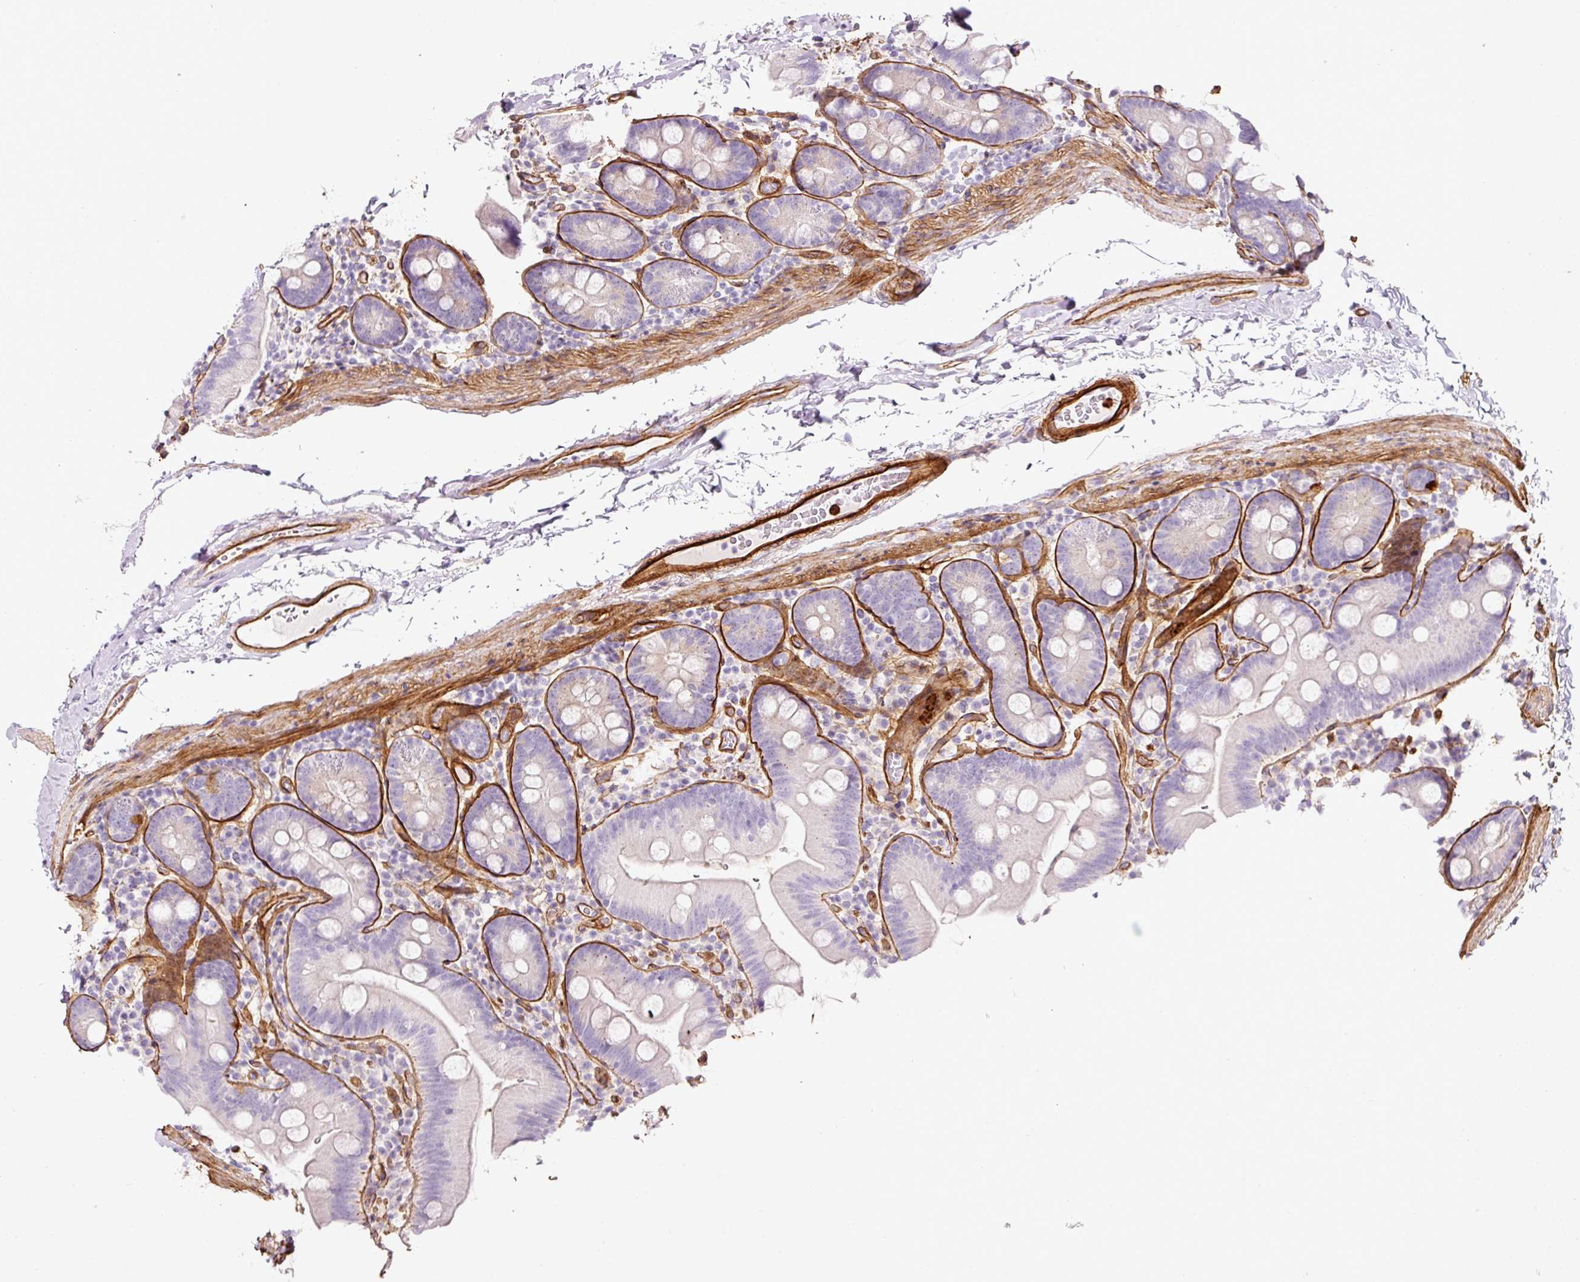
{"staining": {"intensity": "negative", "quantity": "none", "location": "none"}, "tissue": "small intestine", "cell_type": "Glandular cells", "image_type": "normal", "snomed": [{"axis": "morphology", "description": "Normal tissue, NOS"}, {"axis": "topography", "description": "Small intestine"}], "caption": "IHC photomicrograph of benign small intestine stained for a protein (brown), which reveals no expression in glandular cells.", "gene": "LOXL4", "patient": {"sex": "female", "age": 68}}